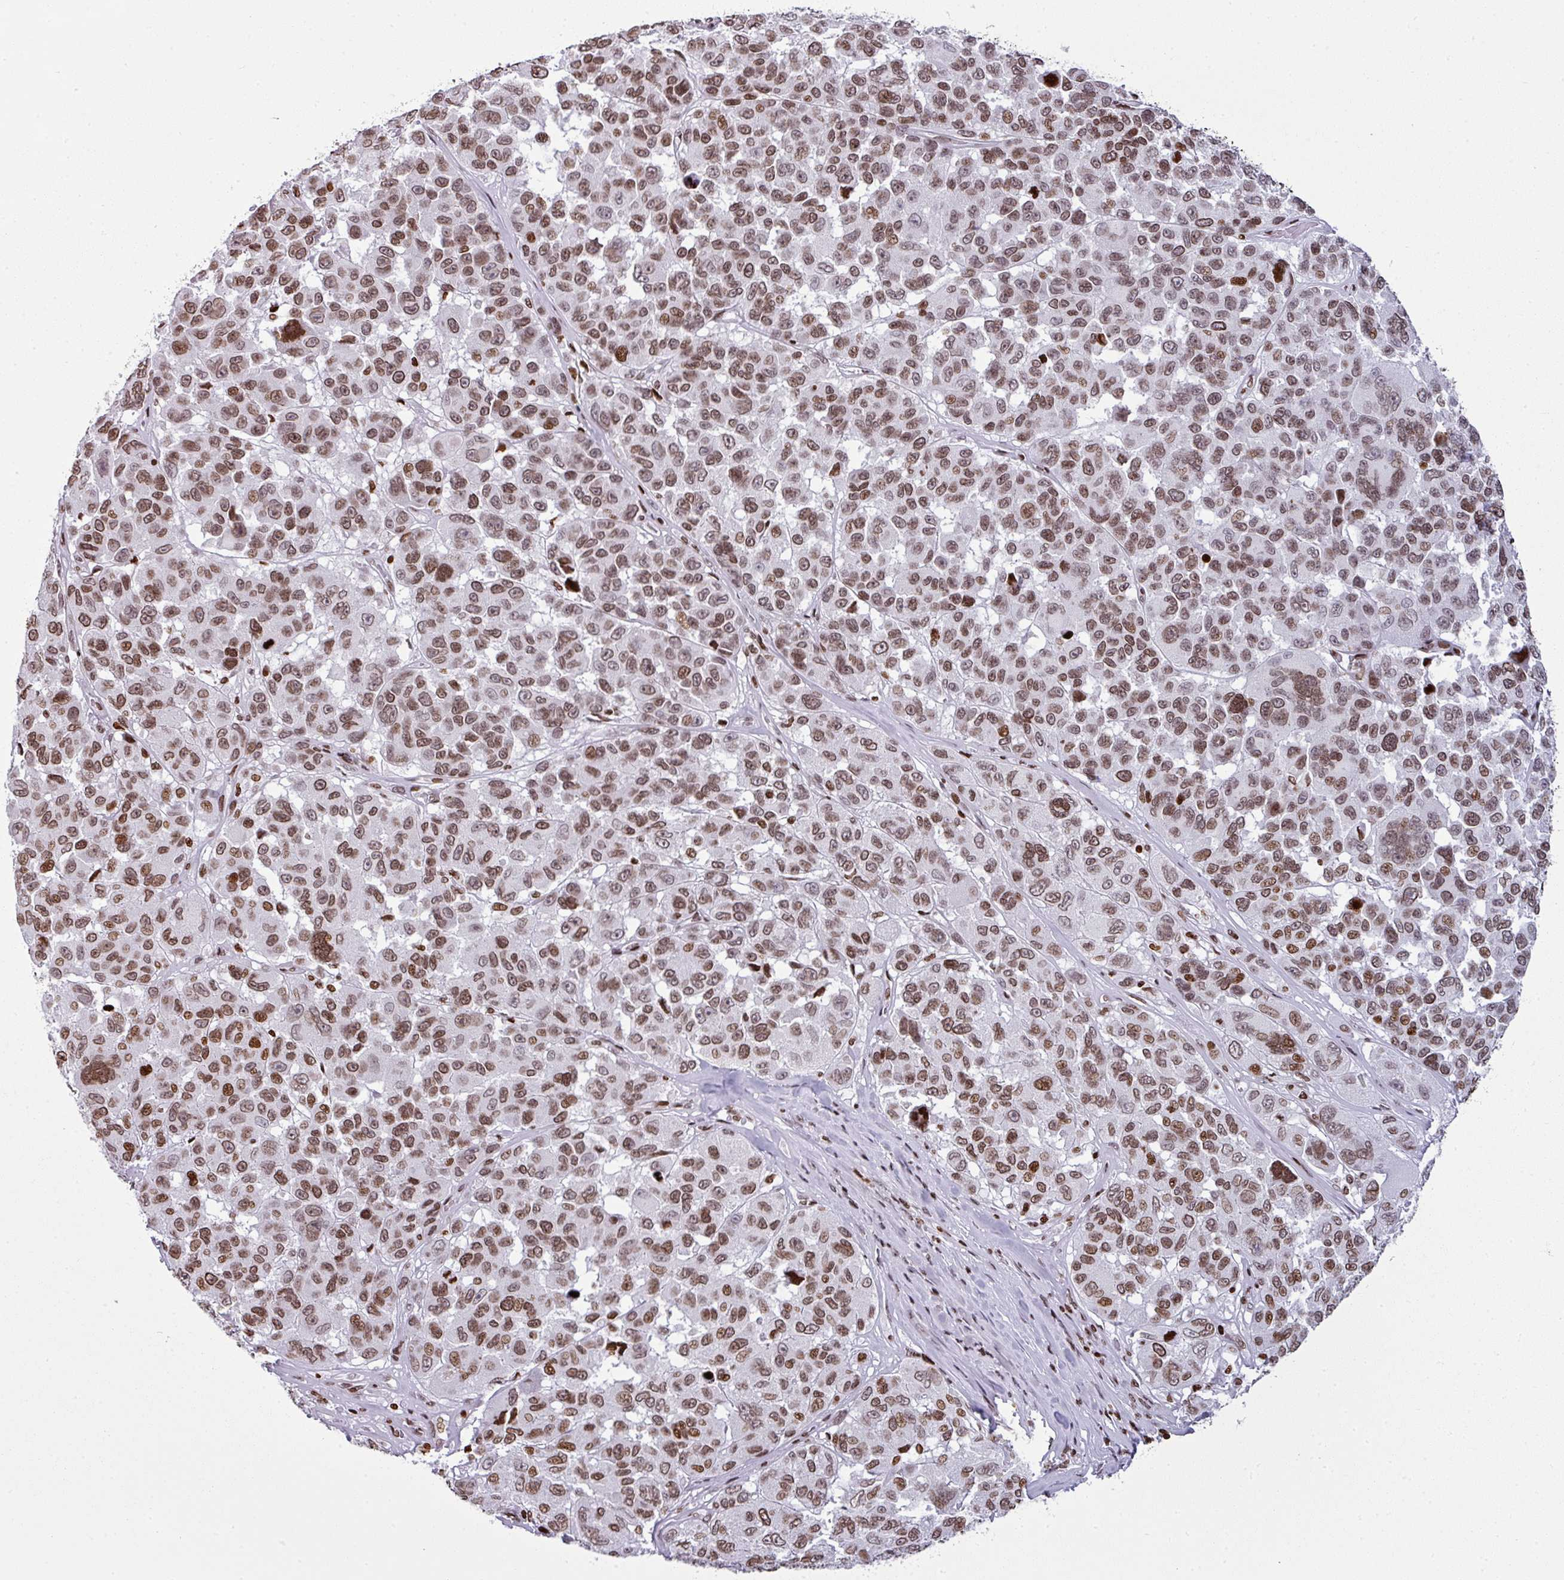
{"staining": {"intensity": "moderate", "quantity": ">75%", "location": "nuclear"}, "tissue": "melanoma", "cell_type": "Tumor cells", "image_type": "cancer", "snomed": [{"axis": "morphology", "description": "Malignant melanoma, NOS"}, {"axis": "topography", "description": "Skin"}], "caption": "Malignant melanoma was stained to show a protein in brown. There is medium levels of moderate nuclear staining in approximately >75% of tumor cells.", "gene": "RASL11A", "patient": {"sex": "female", "age": 66}}